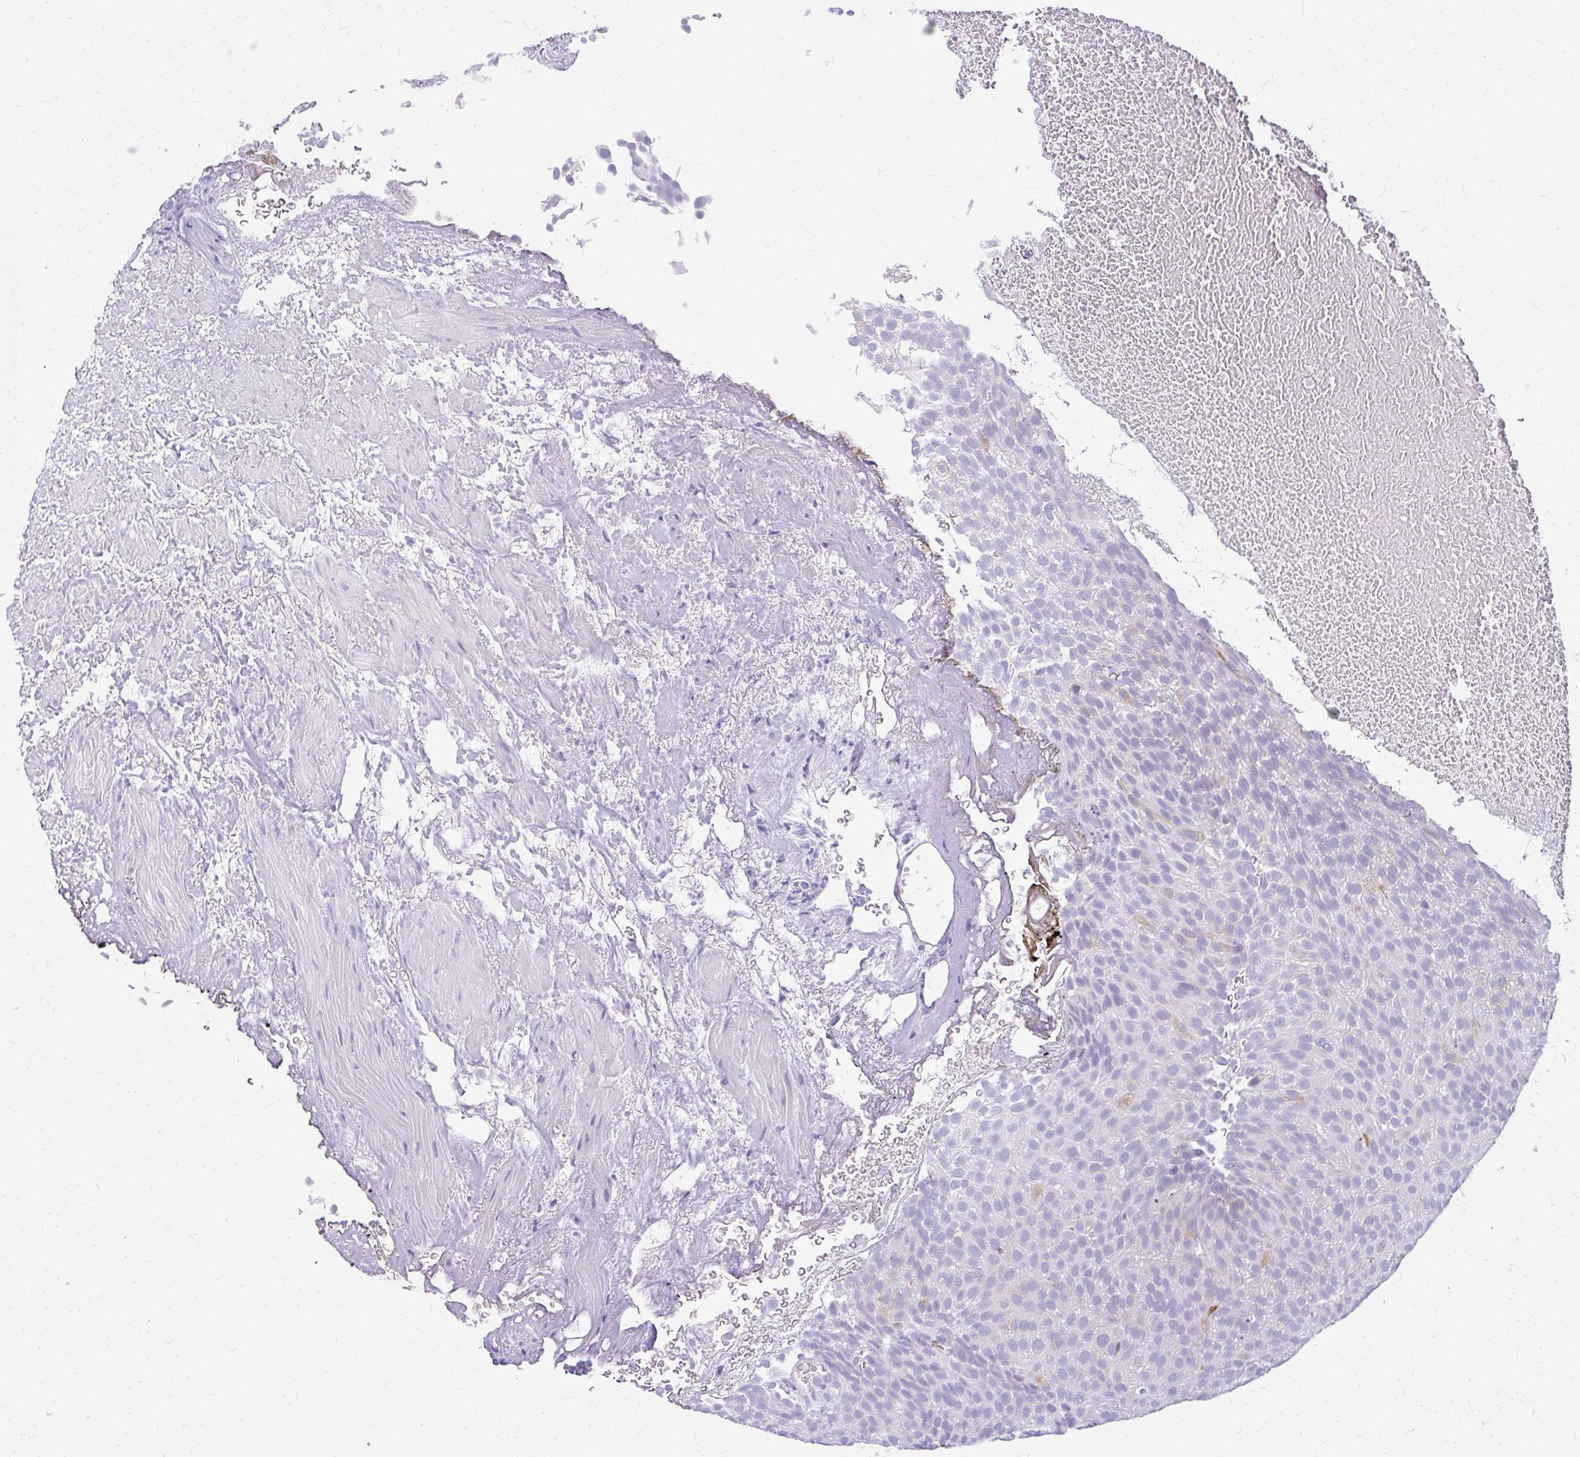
{"staining": {"intensity": "negative", "quantity": "none", "location": "none"}, "tissue": "urothelial cancer", "cell_type": "Tumor cells", "image_type": "cancer", "snomed": [{"axis": "morphology", "description": "Urothelial carcinoma, Low grade"}, {"axis": "topography", "description": "Urinary bladder"}], "caption": "Urothelial carcinoma (low-grade) stained for a protein using IHC reveals no expression tumor cells.", "gene": "PRAP1", "patient": {"sex": "male", "age": 78}}